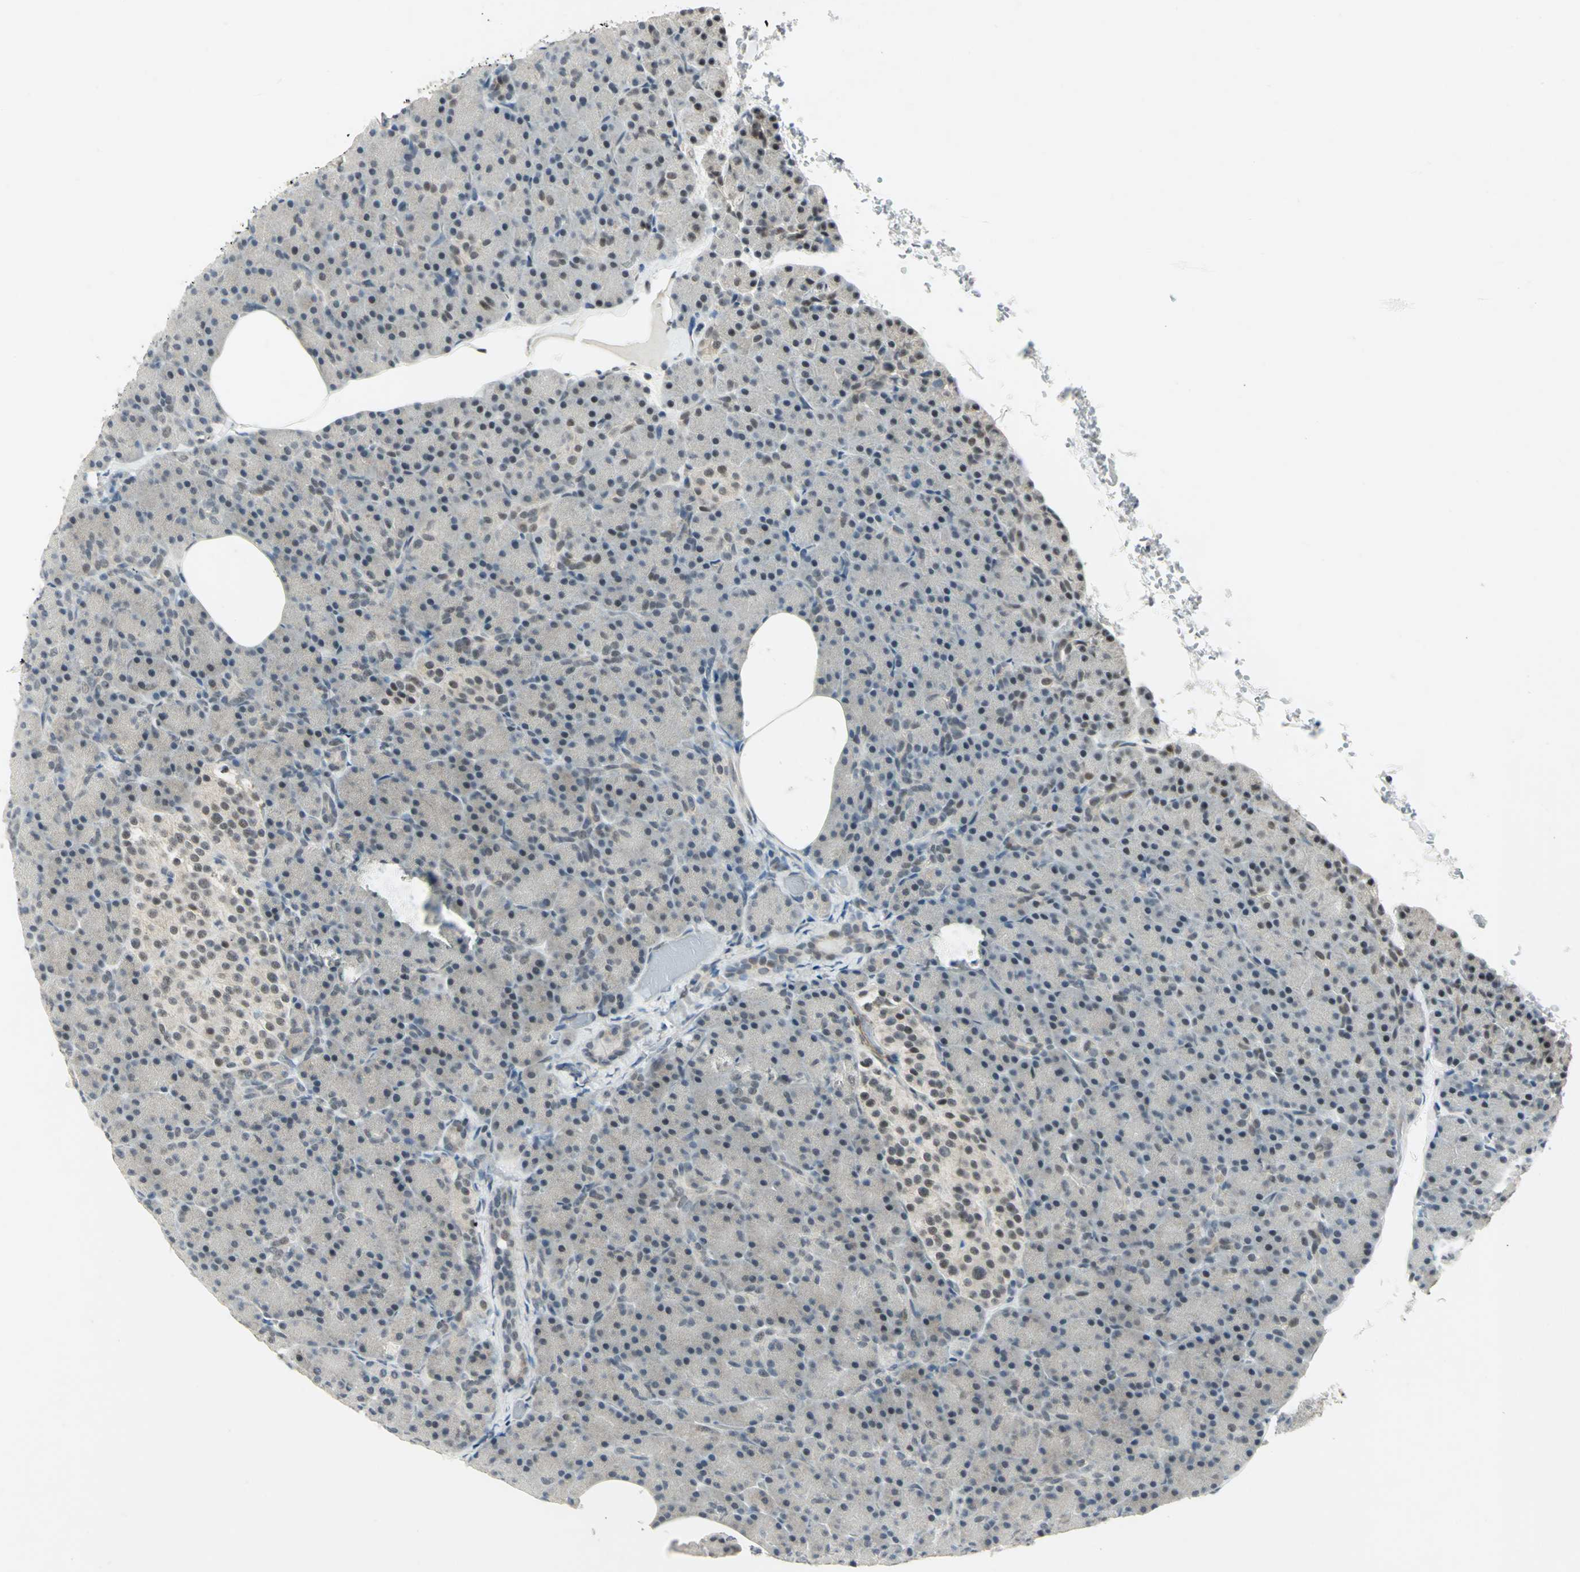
{"staining": {"intensity": "negative", "quantity": "none", "location": "none"}, "tissue": "pancreas", "cell_type": "Exocrine glandular cells", "image_type": "normal", "snomed": [{"axis": "morphology", "description": "Normal tissue, NOS"}, {"axis": "topography", "description": "Pancreas"}], "caption": "Immunohistochemistry of unremarkable human pancreas exhibits no expression in exocrine glandular cells.", "gene": "MTA1", "patient": {"sex": "female", "age": 43}}